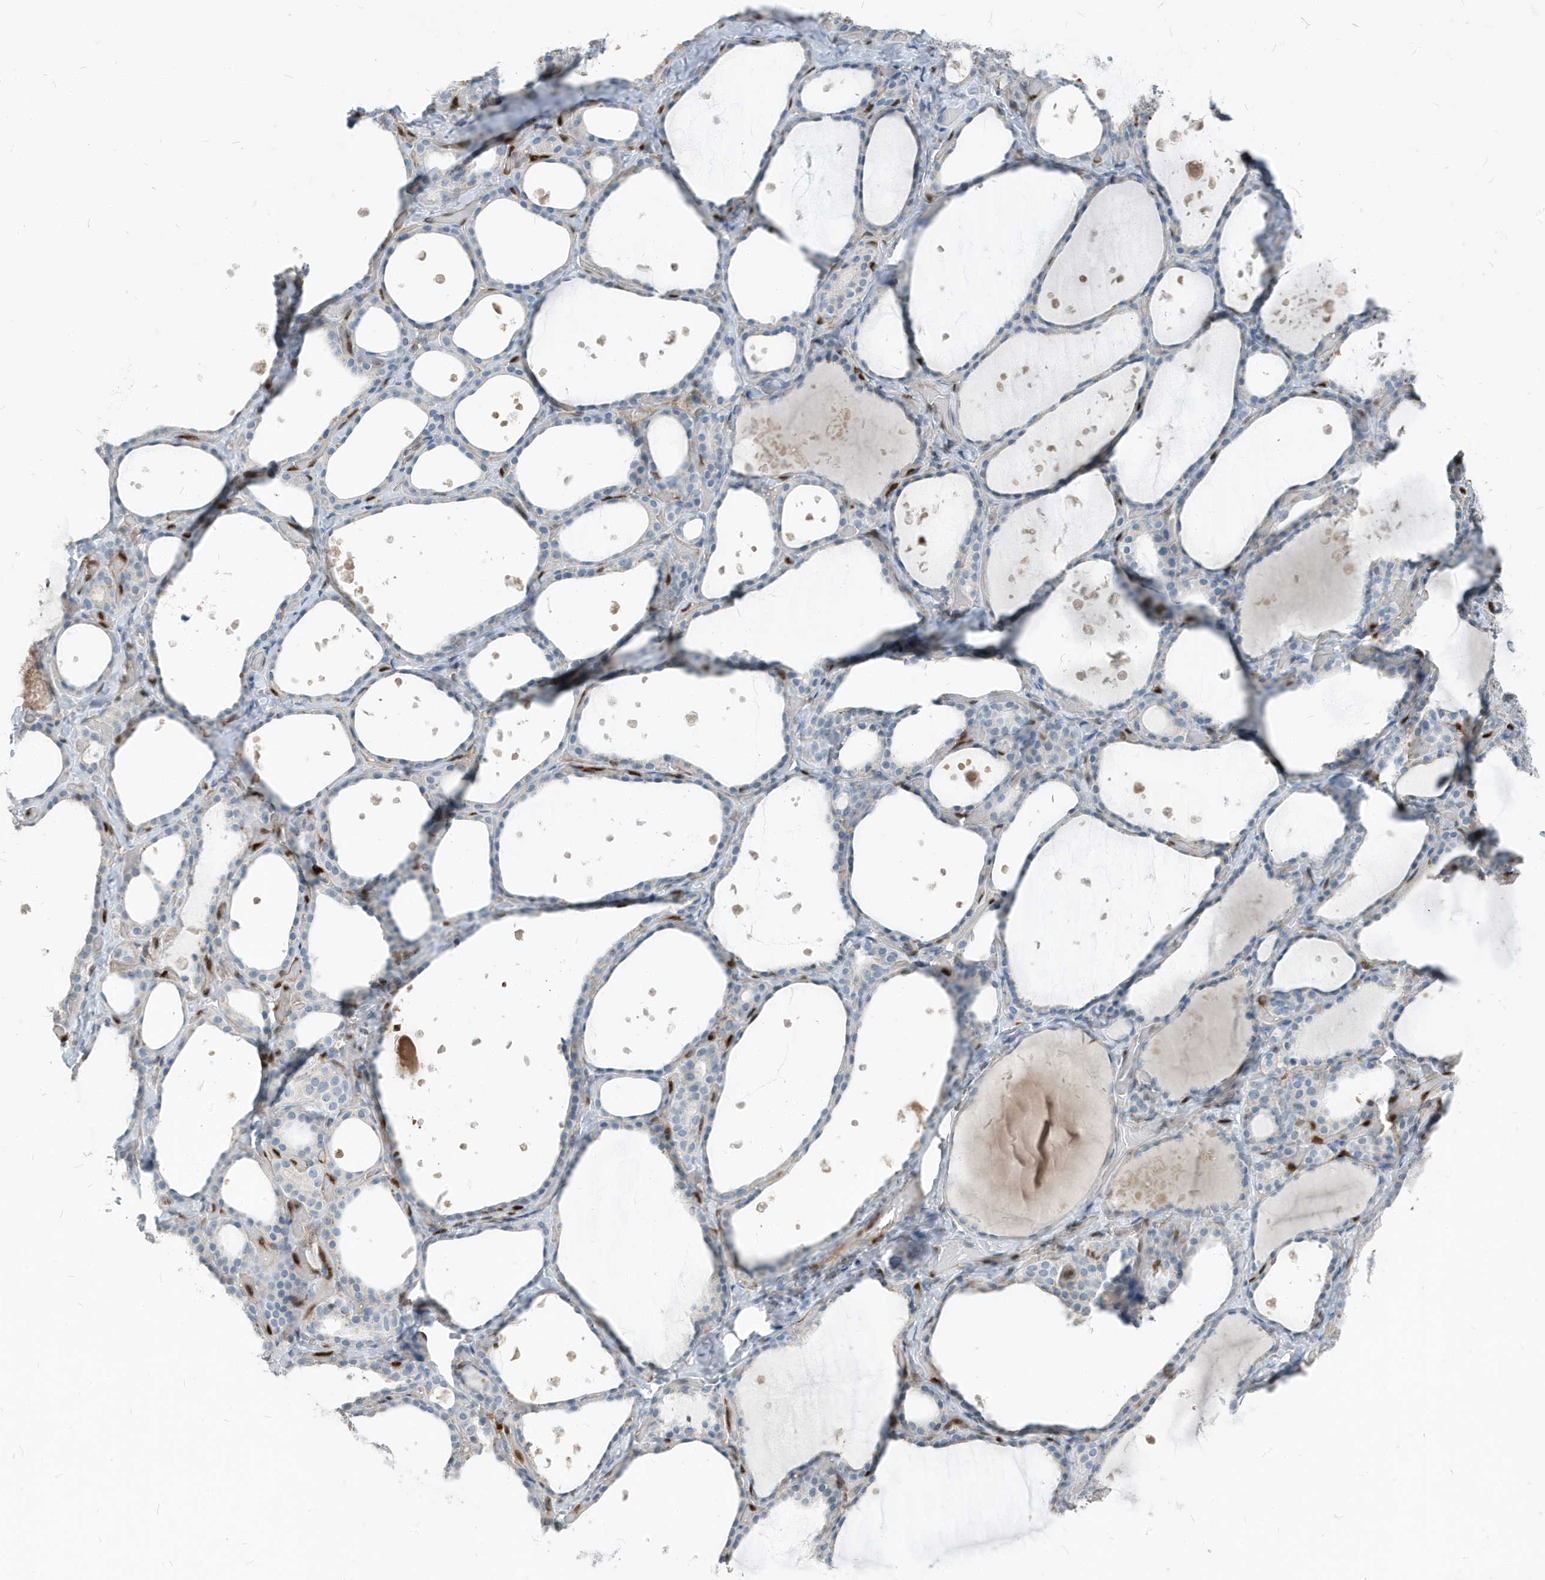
{"staining": {"intensity": "negative", "quantity": "none", "location": "none"}, "tissue": "thyroid gland", "cell_type": "Glandular cells", "image_type": "normal", "snomed": [{"axis": "morphology", "description": "Normal tissue, NOS"}, {"axis": "topography", "description": "Thyroid gland"}], "caption": "The IHC micrograph has no significant staining in glandular cells of thyroid gland.", "gene": "NCOA7", "patient": {"sex": "female", "age": 44}}